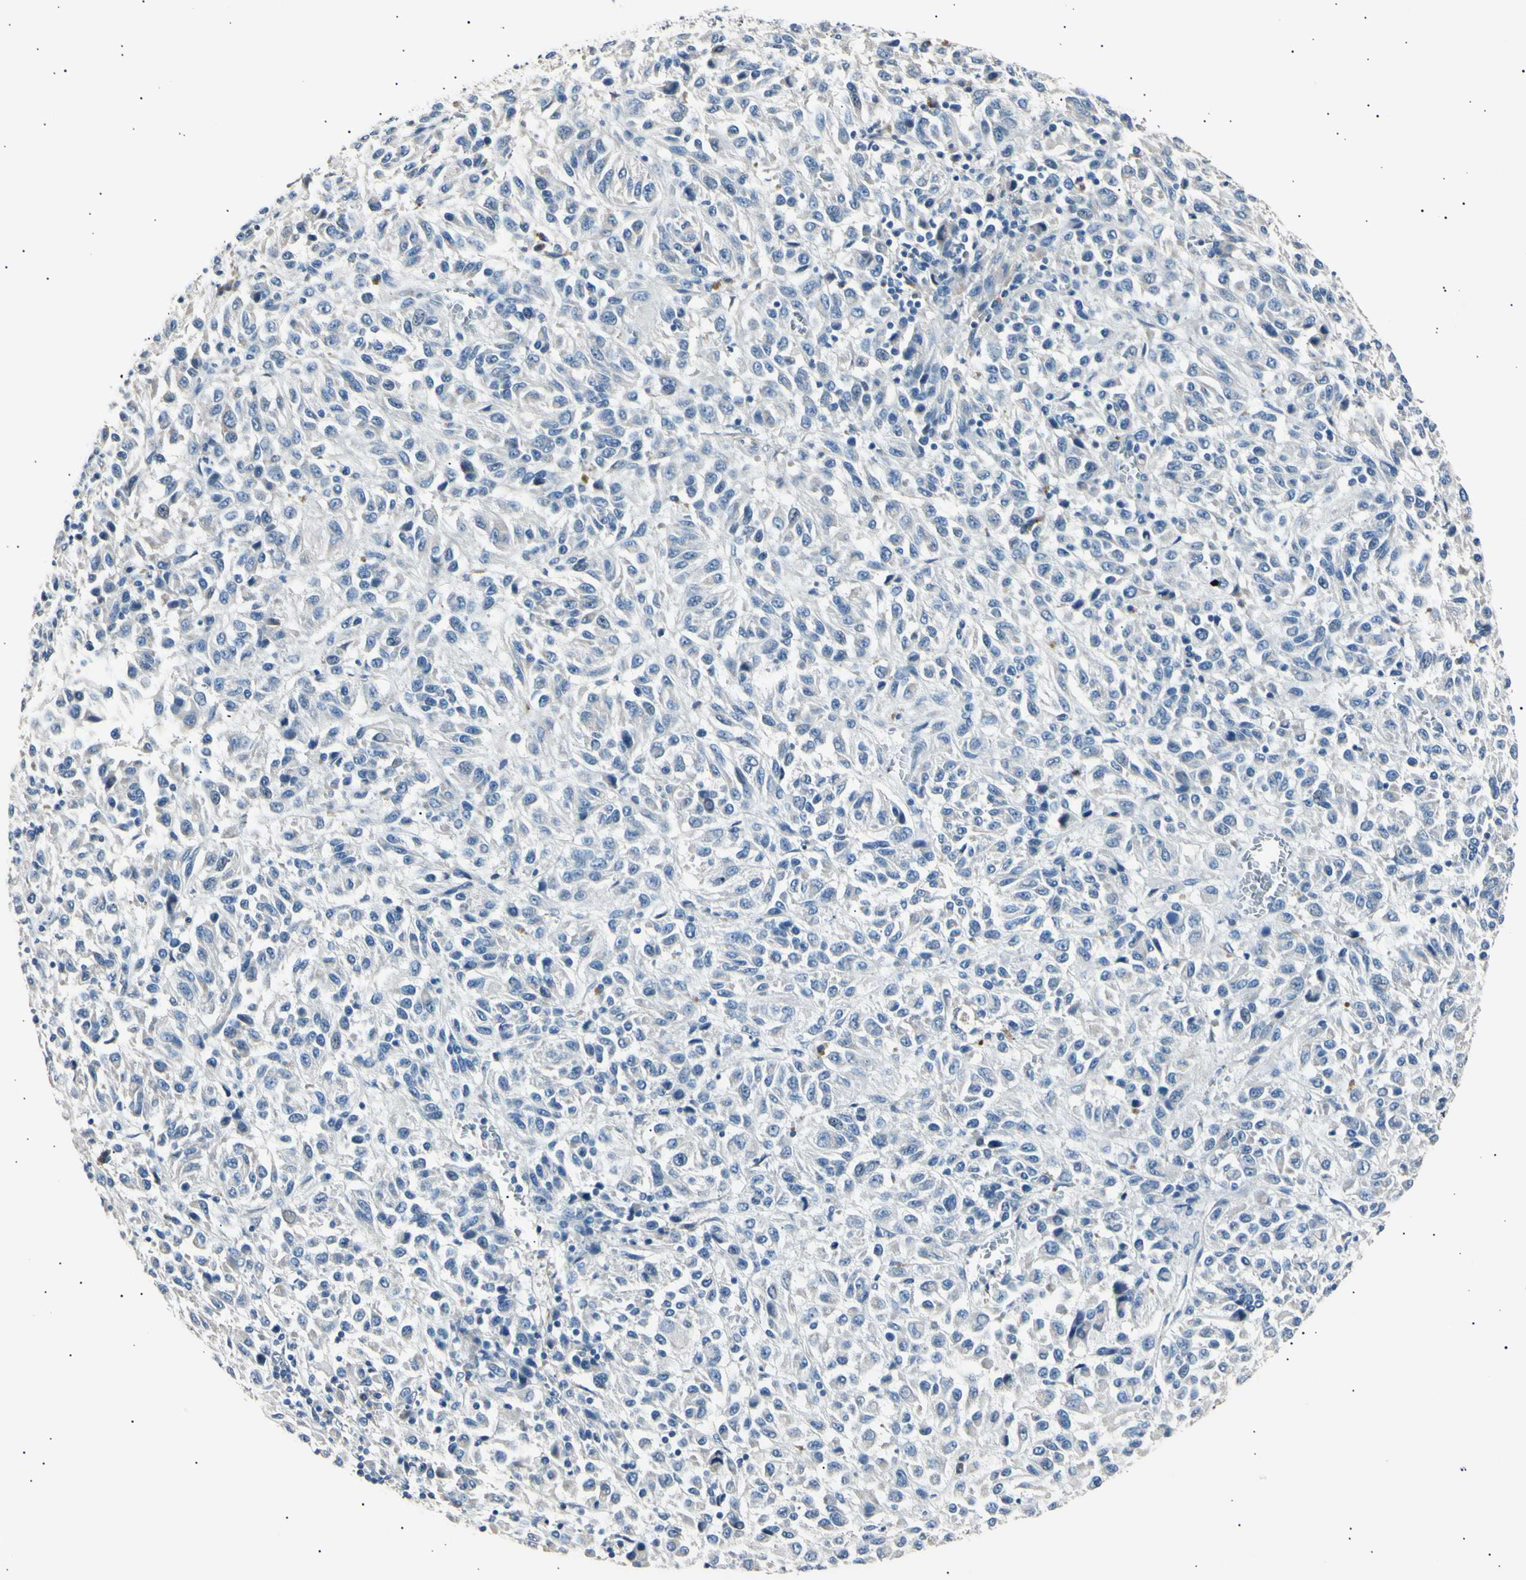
{"staining": {"intensity": "negative", "quantity": "none", "location": "none"}, "tissue": "melanoma", "cell_type": "Tumor cells", "image_type": "cancer", "snomed": [{"axis": "morphology", "description": "Malignant melanoma, Metastatic site"}, {"axis": "topography", "description": "Lung"}], "caption": "The image reveals no significant positivity in tumor cells of malignant melanoma (metastatic site).", "gene": "LDLR", "patient": {"sex": "male", "age": 64}}